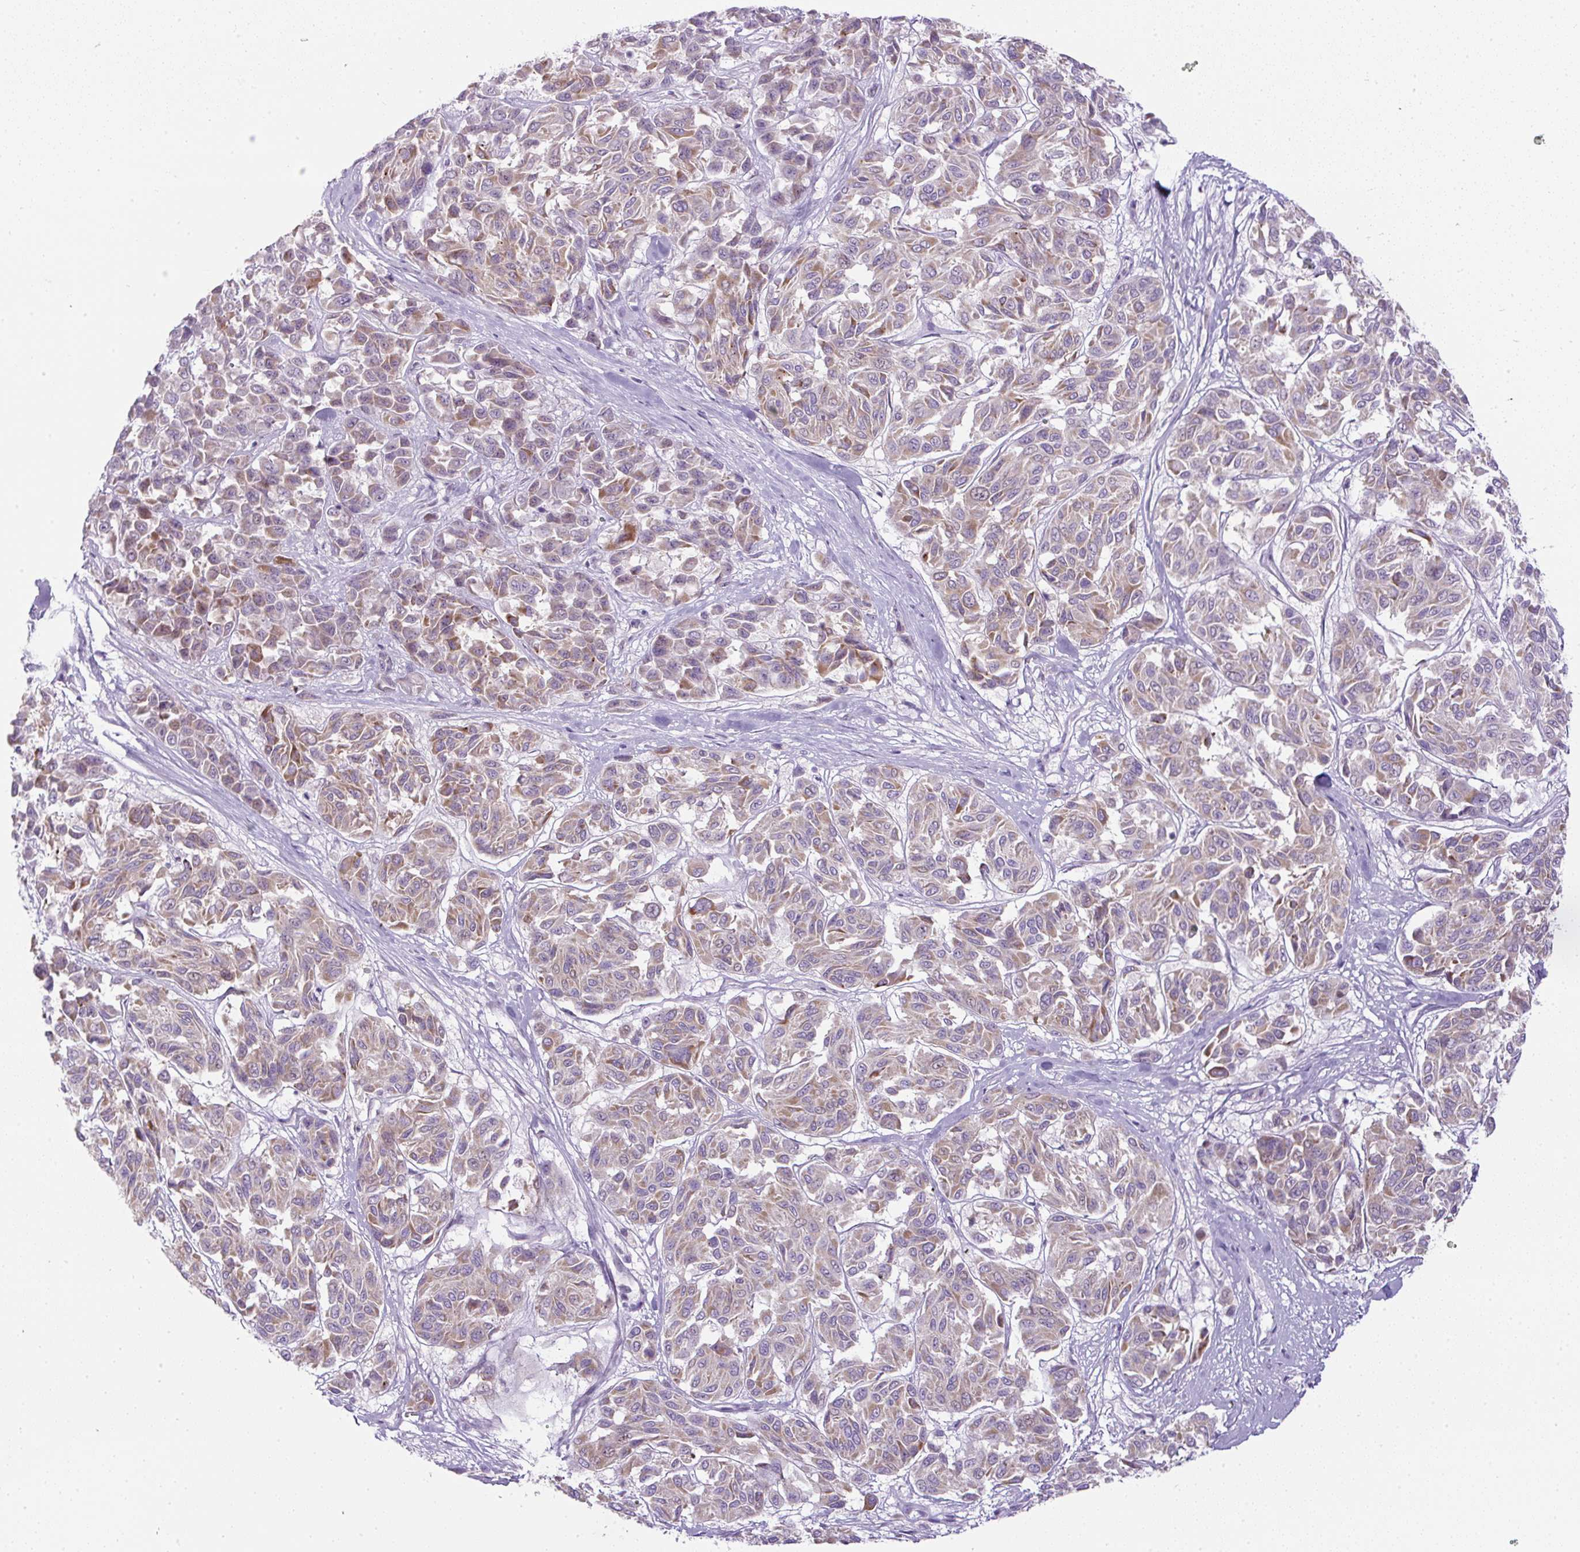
{"staining": {"intensity": "weak", "quantity": "25%-75%", "location": "cytoplasmic/membranous"}, "tissue": "melanoma", "cell_type": "Tumor cells", "image_type": "cancer", "snomed": [{"axis": "morphology", "description": "Malignant melanoma, NOS"}, {"axis": "topography", "description": "Skin"}], "caption": "The immunohistochemical stain highlights weak cytoplasmic/membranous expression in tumor cells of melanoma tissue. (Brightfield microscopy of DAB IHC at high magnification).", "gene": "FGFBP3", "patient": {"sex": "female", "age": 66}}